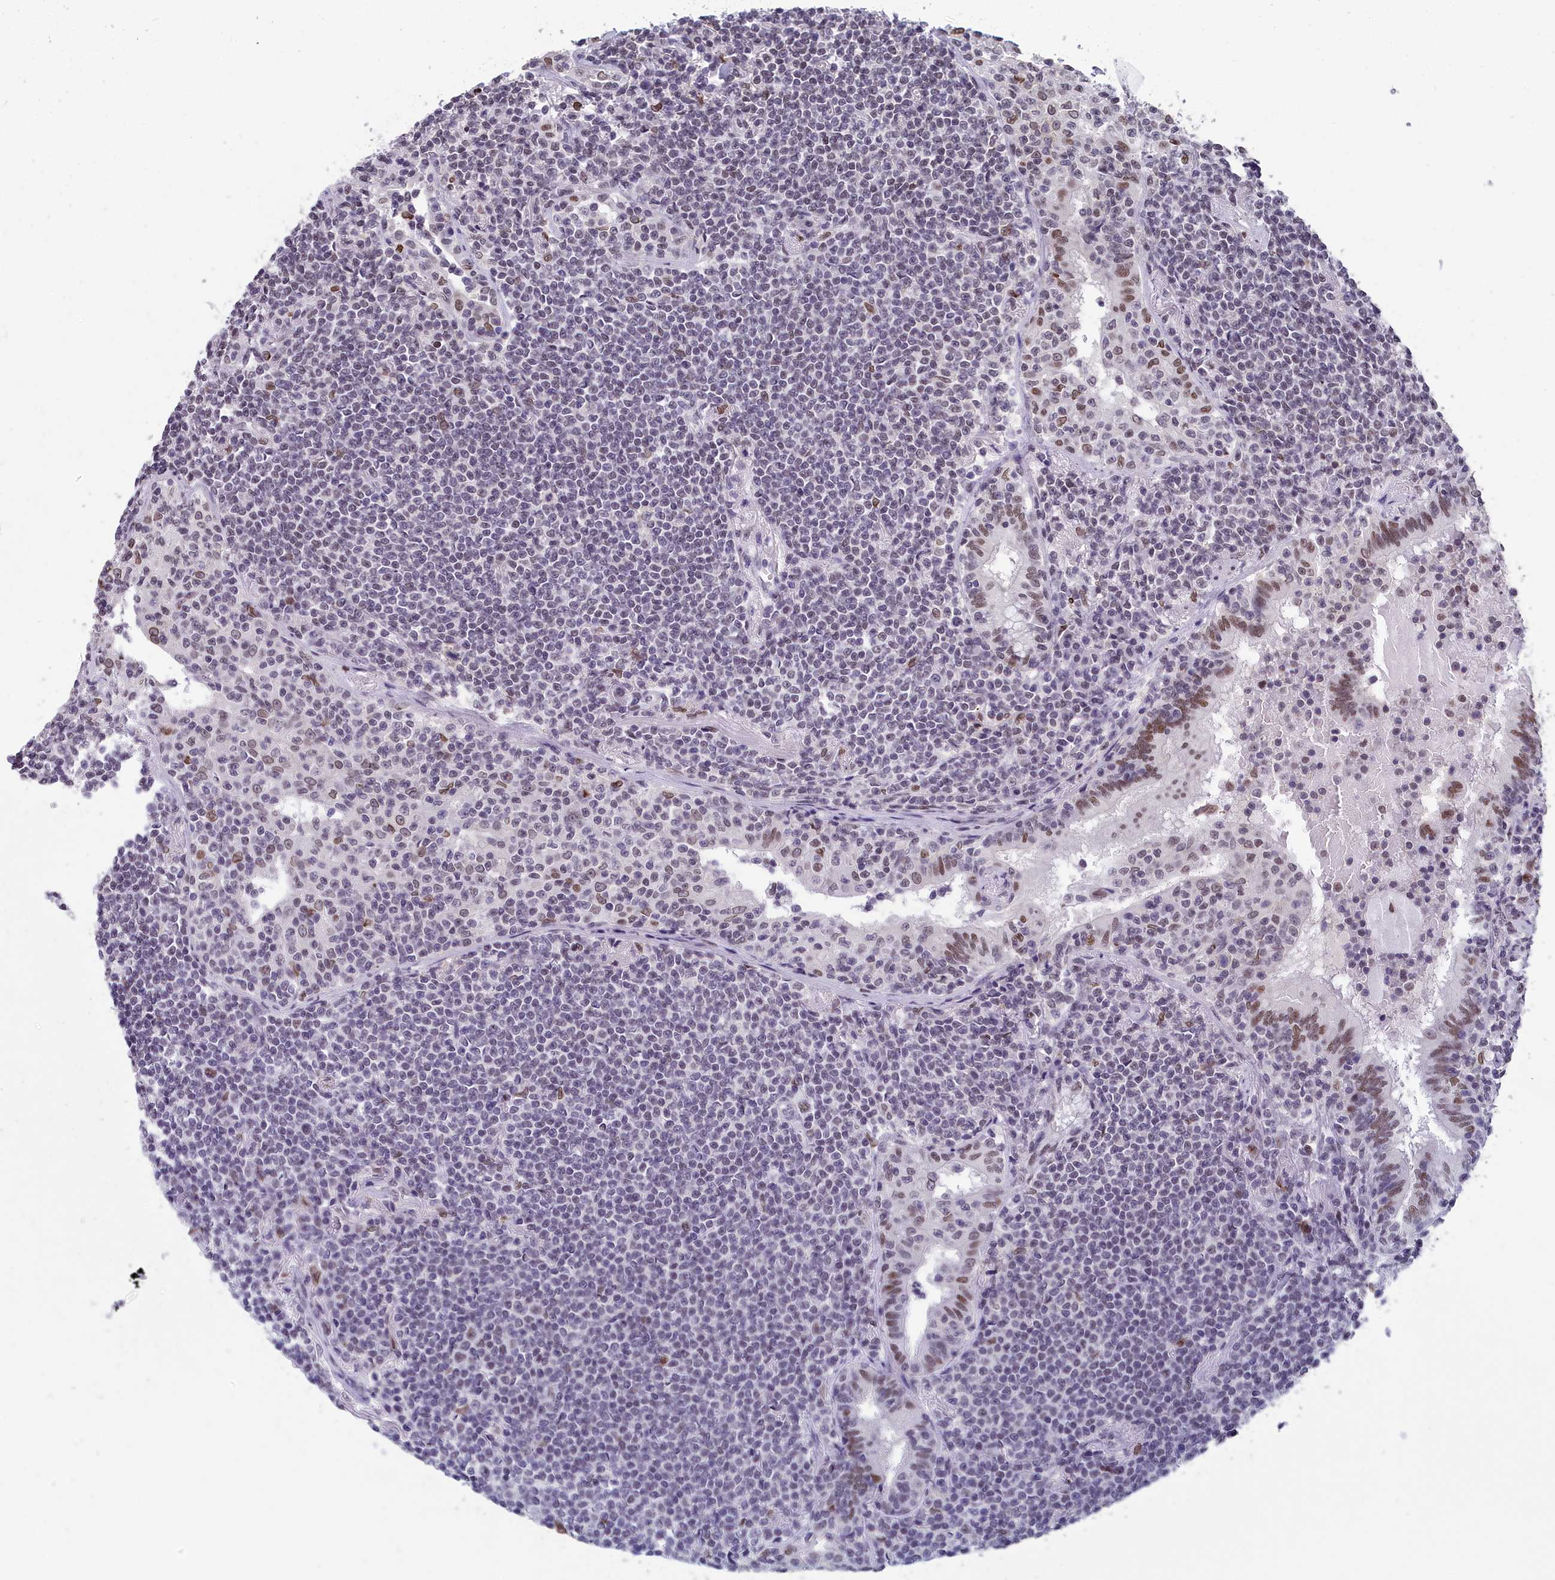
{"staining": {"intensity": "negative", "quantity": "none", "location": "none"}, "tissue": "lymphoma", "cell_type": "Tumor cells", "image_type": "cancer", "snomed": [{"axis": "morphology", "description": "Malignant lymphoma, non-Hodgkin's type, Low grade"}, {"axis": "topography", "description": "Lung"}], "caption": "Human low-grade malignant lymphoma, non-Hodgkin's type stained for a protein using immunohistochemistry (IHC) exhibits no staining in tumor cells.", "gene": "CCDC97", "patient": {"sex": "female", "age": 71}}